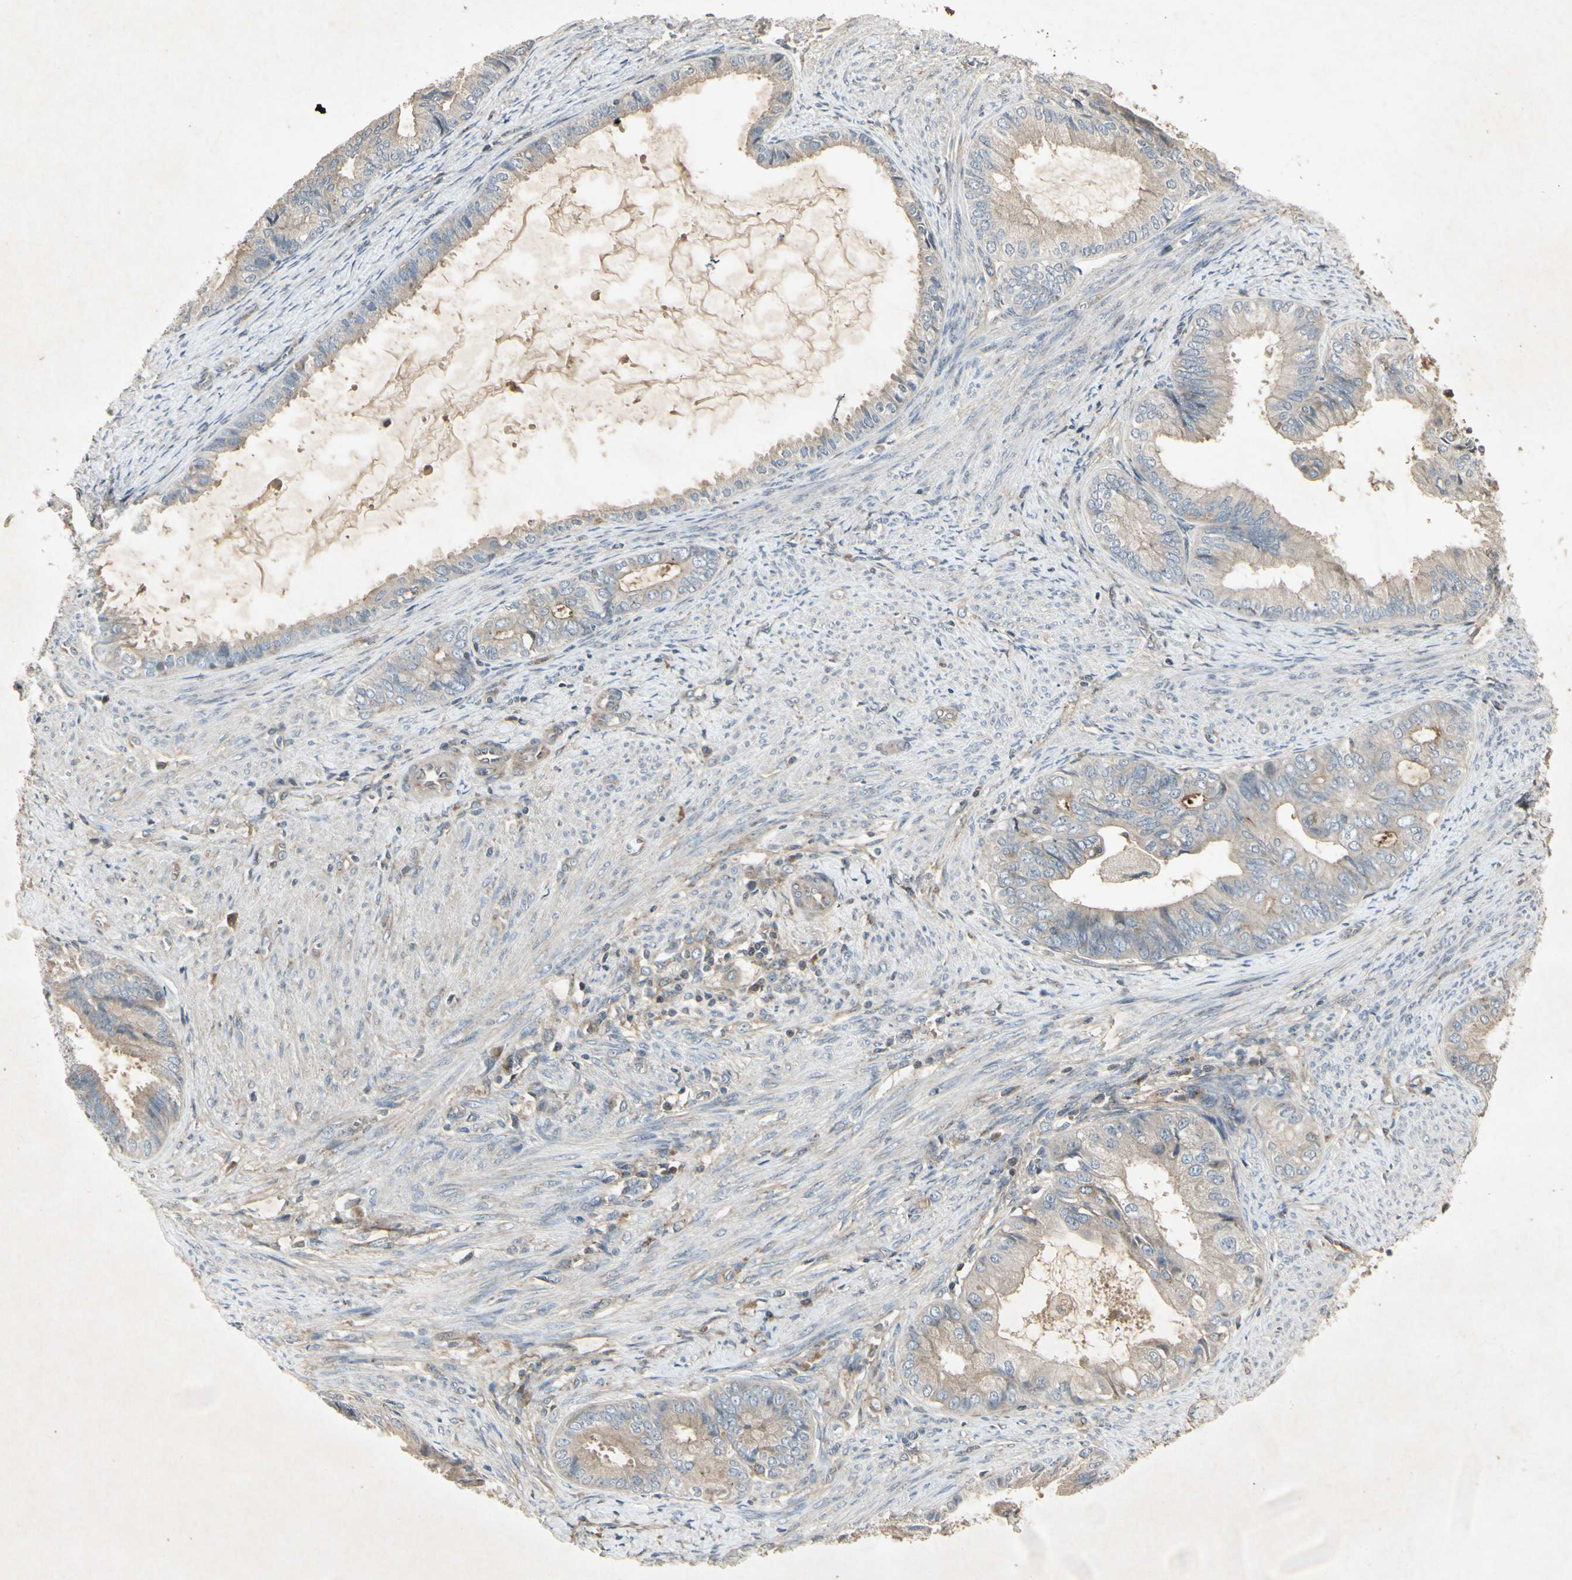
{"staining": {"intensity": "weak", "quantity": "25%-75%", "location": "cytoplasmic/membranous"}, "tissue": "endometrial cancer", "cell_type": "Tumor cells", "image_type": "cancer", "snomed": [{"axis": "morphology", "description": "Adenocarcinoma, NOS"}, {"axis": "topography", "description": "Endometrium"}], "caption": "Immunohistochemistry (IHC) (DAB (3,3'-diaminobenzidine)) staining of endometrial adenocarcinoma shows weak cytoplasmic/membranous protein expression in approximately 25%-75% of tumor cells.", "gene": "TEK", "patient": {"sex": "female", "age": 86}}